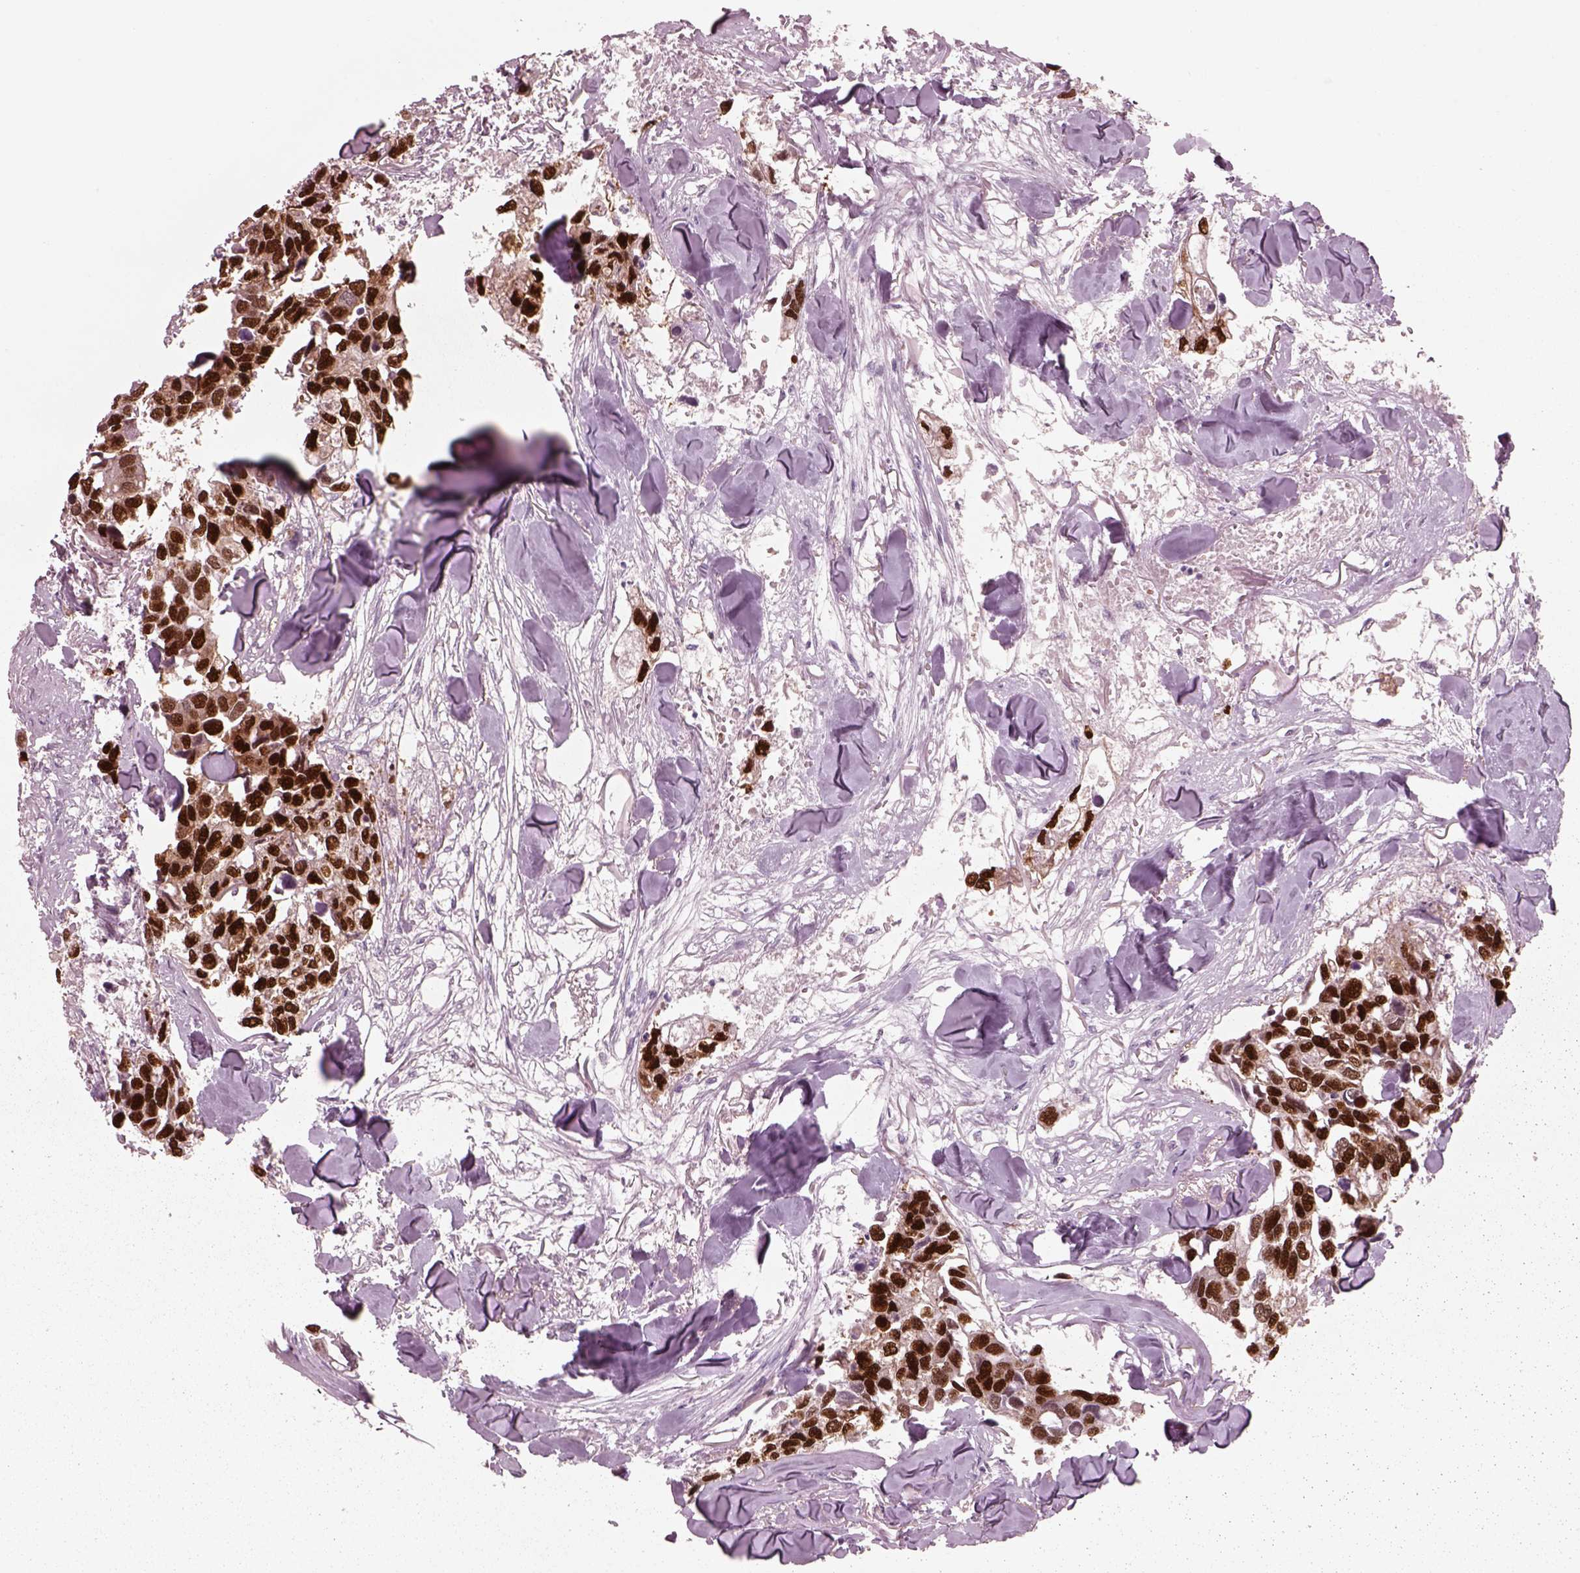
{"staining": {"intensity": "strong", "quantity": ">75%", "location": "nuclear"}, "tissue": "breast cancer", "cell_type": "Tumor cells", "image_type": "cancer", "snomed": [{"axis": "morphology", "description": "Duct carcinoma"}, {"axis": "topography", "description": "Breast"}], "caption": "DAB (3,3'-diaminobenzidine) immunohistochemical staining of human breast cancer (intraductal carcinoma) displays strong nuclear protein positivity in about >75% of tumor cells. The staining is performed using DAB (3,3'-diaminobenzidine) brown chromogen to label protein expression. The nuclei are counter-stained blue using hematoxylin.", "gene": "SOX9", "patient": {"sex": "female", "age": 83}}